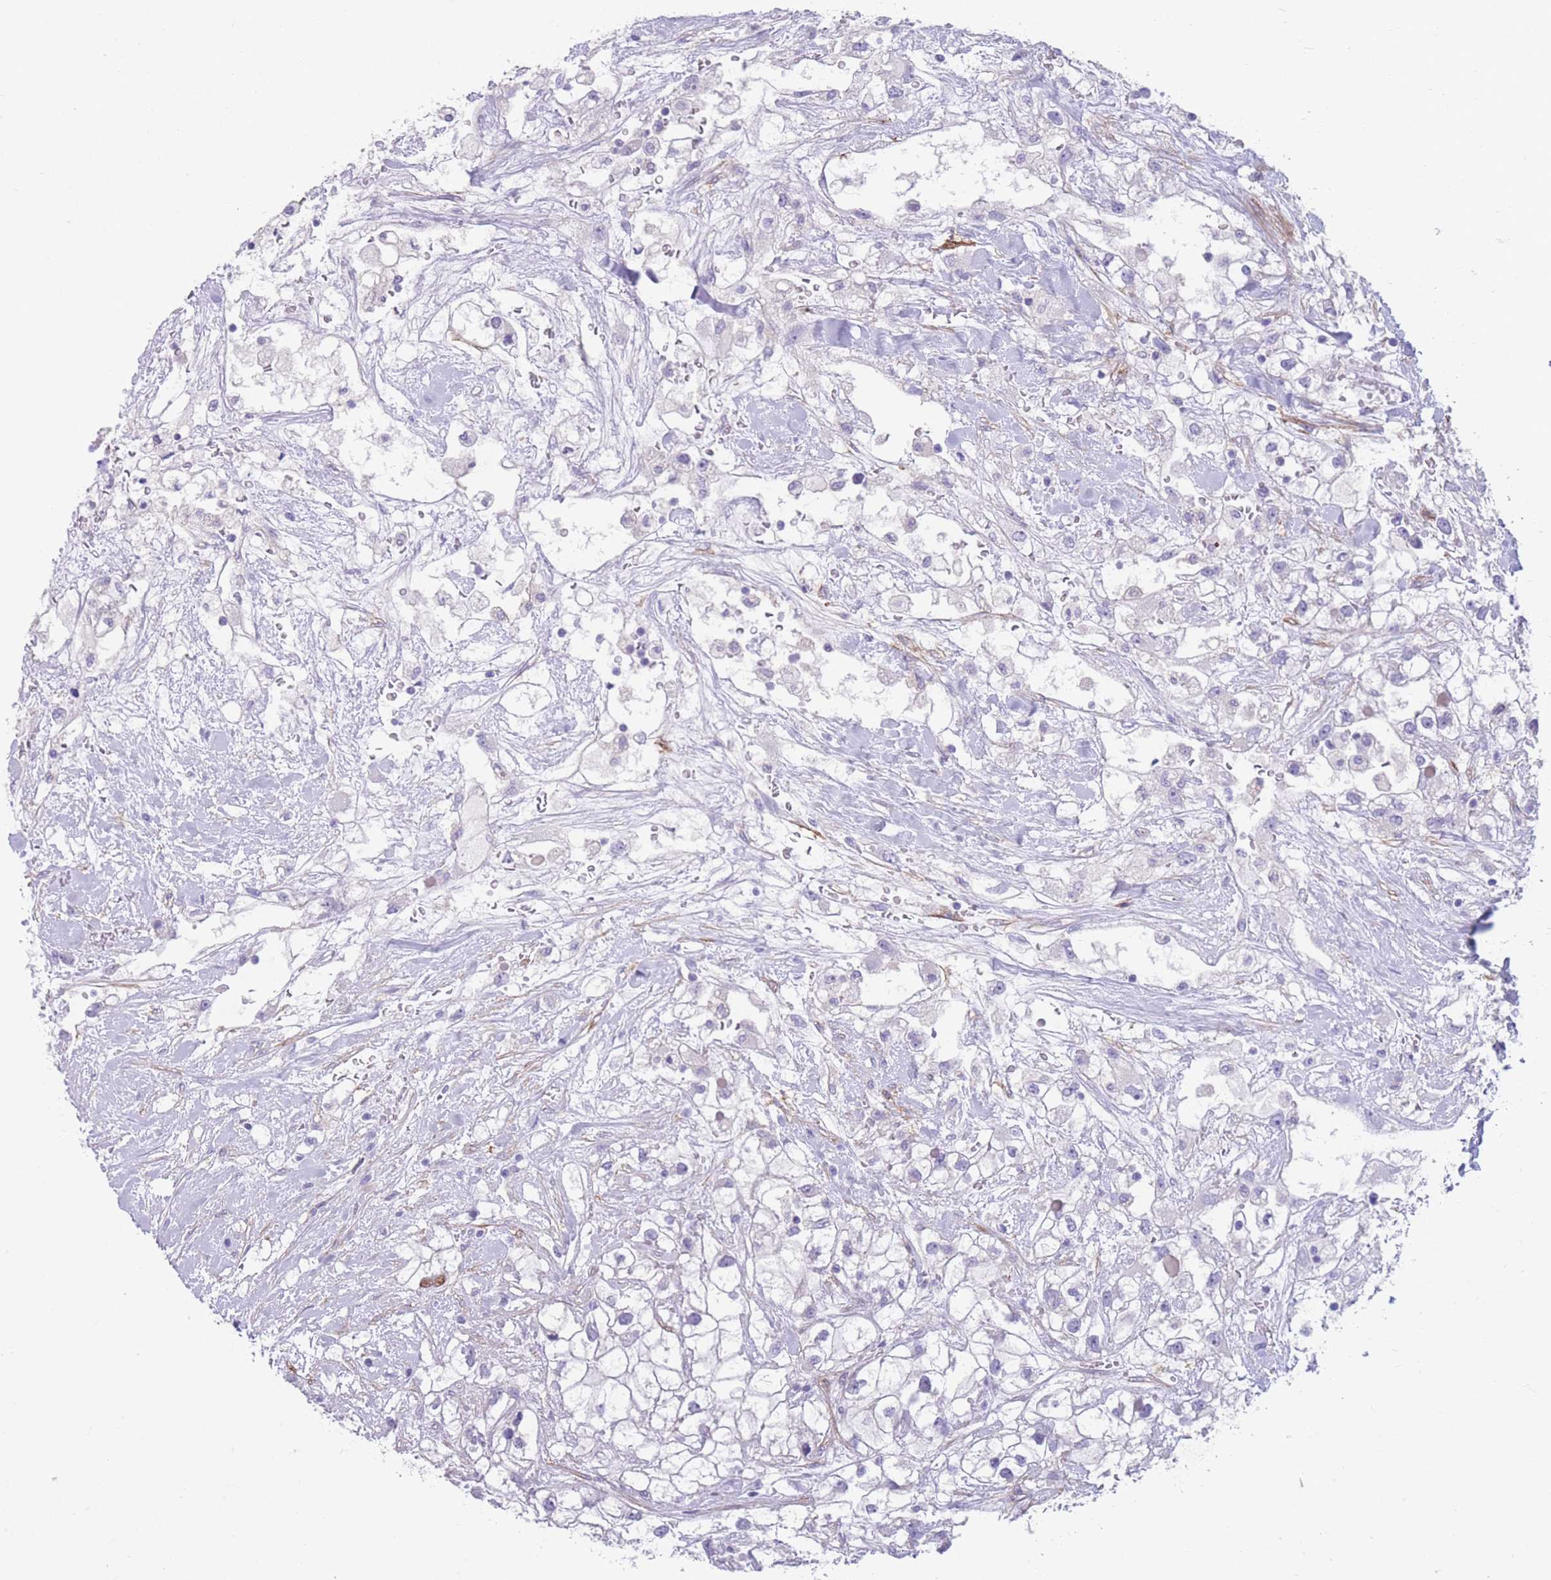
{"staining": {"intensity": "negative", "quantity": "none", "location": "none"}, "tissue": "renal cancer", "cell_type": "Tumor cells", "image_type": "cancer", "snomed": [{"axis": "morphology", "description": "Adenocarcinoma, NOS"}, {"axis": "topography", "description": "Kidney"}], "caption": "Renal cancer (adenocarcinoma) was stained to show a protein in brown. There is no significant positivity in tumor cells.", "gene": "DPYD", "patient": {"sex": "male", "age": 59}}